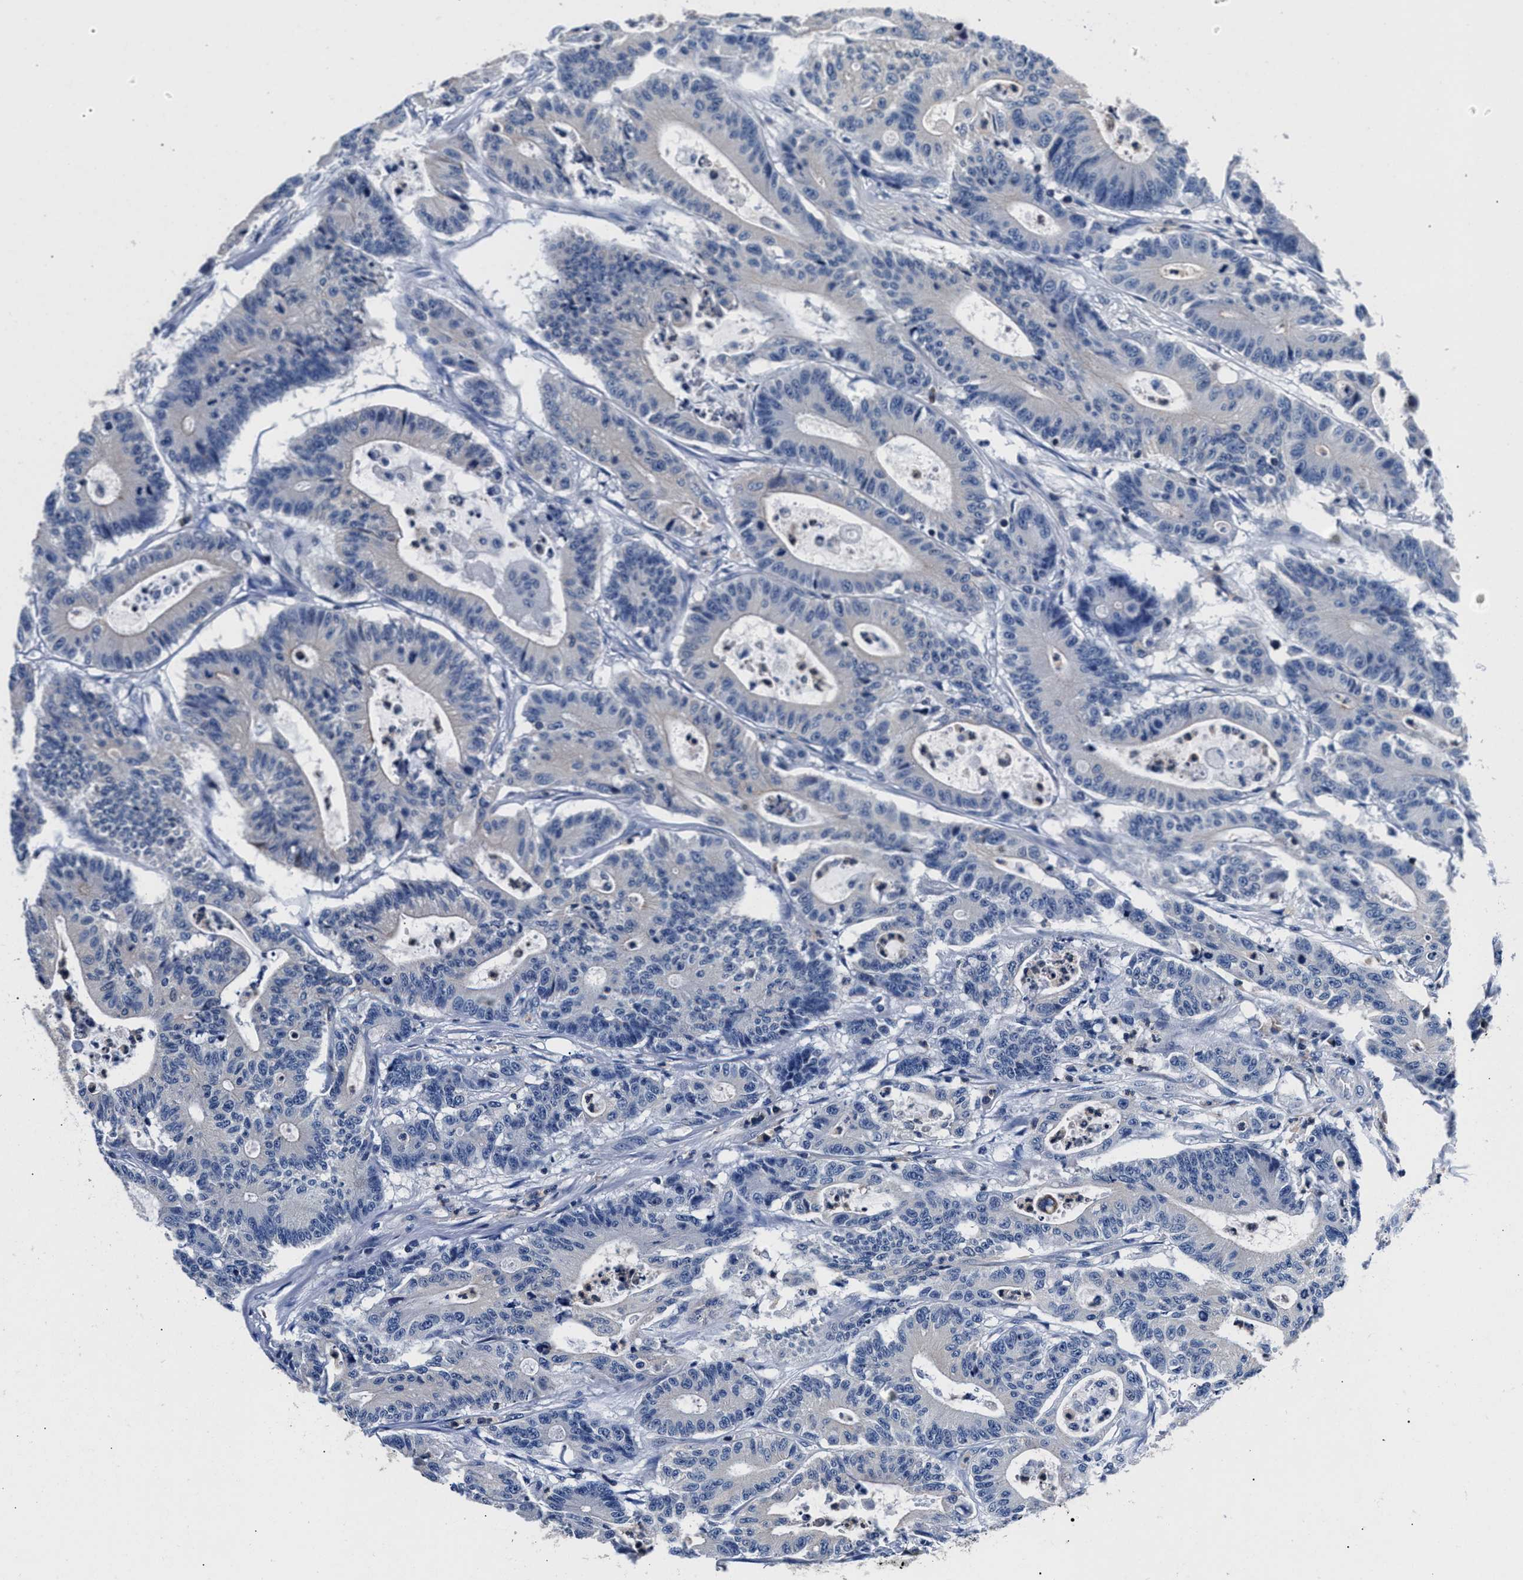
{"staining": {"intensity": "negative", "quantity": "none", "location": "none"}, "tissue": "colorectal cancer", "cell_type": "Tumor cells", "image_type": "cancer", "snomed": [{"axis": "morphology", "description": "Adenocarcinoma, NOS"}, {"axis": "topography", "description": "Colon"}], "caption": "Tumor cells are negative for brown protein staining in colorectal adenocarcinoma.", "gene": "PHF24", "patient": {"sex": "female", "age": 84}}